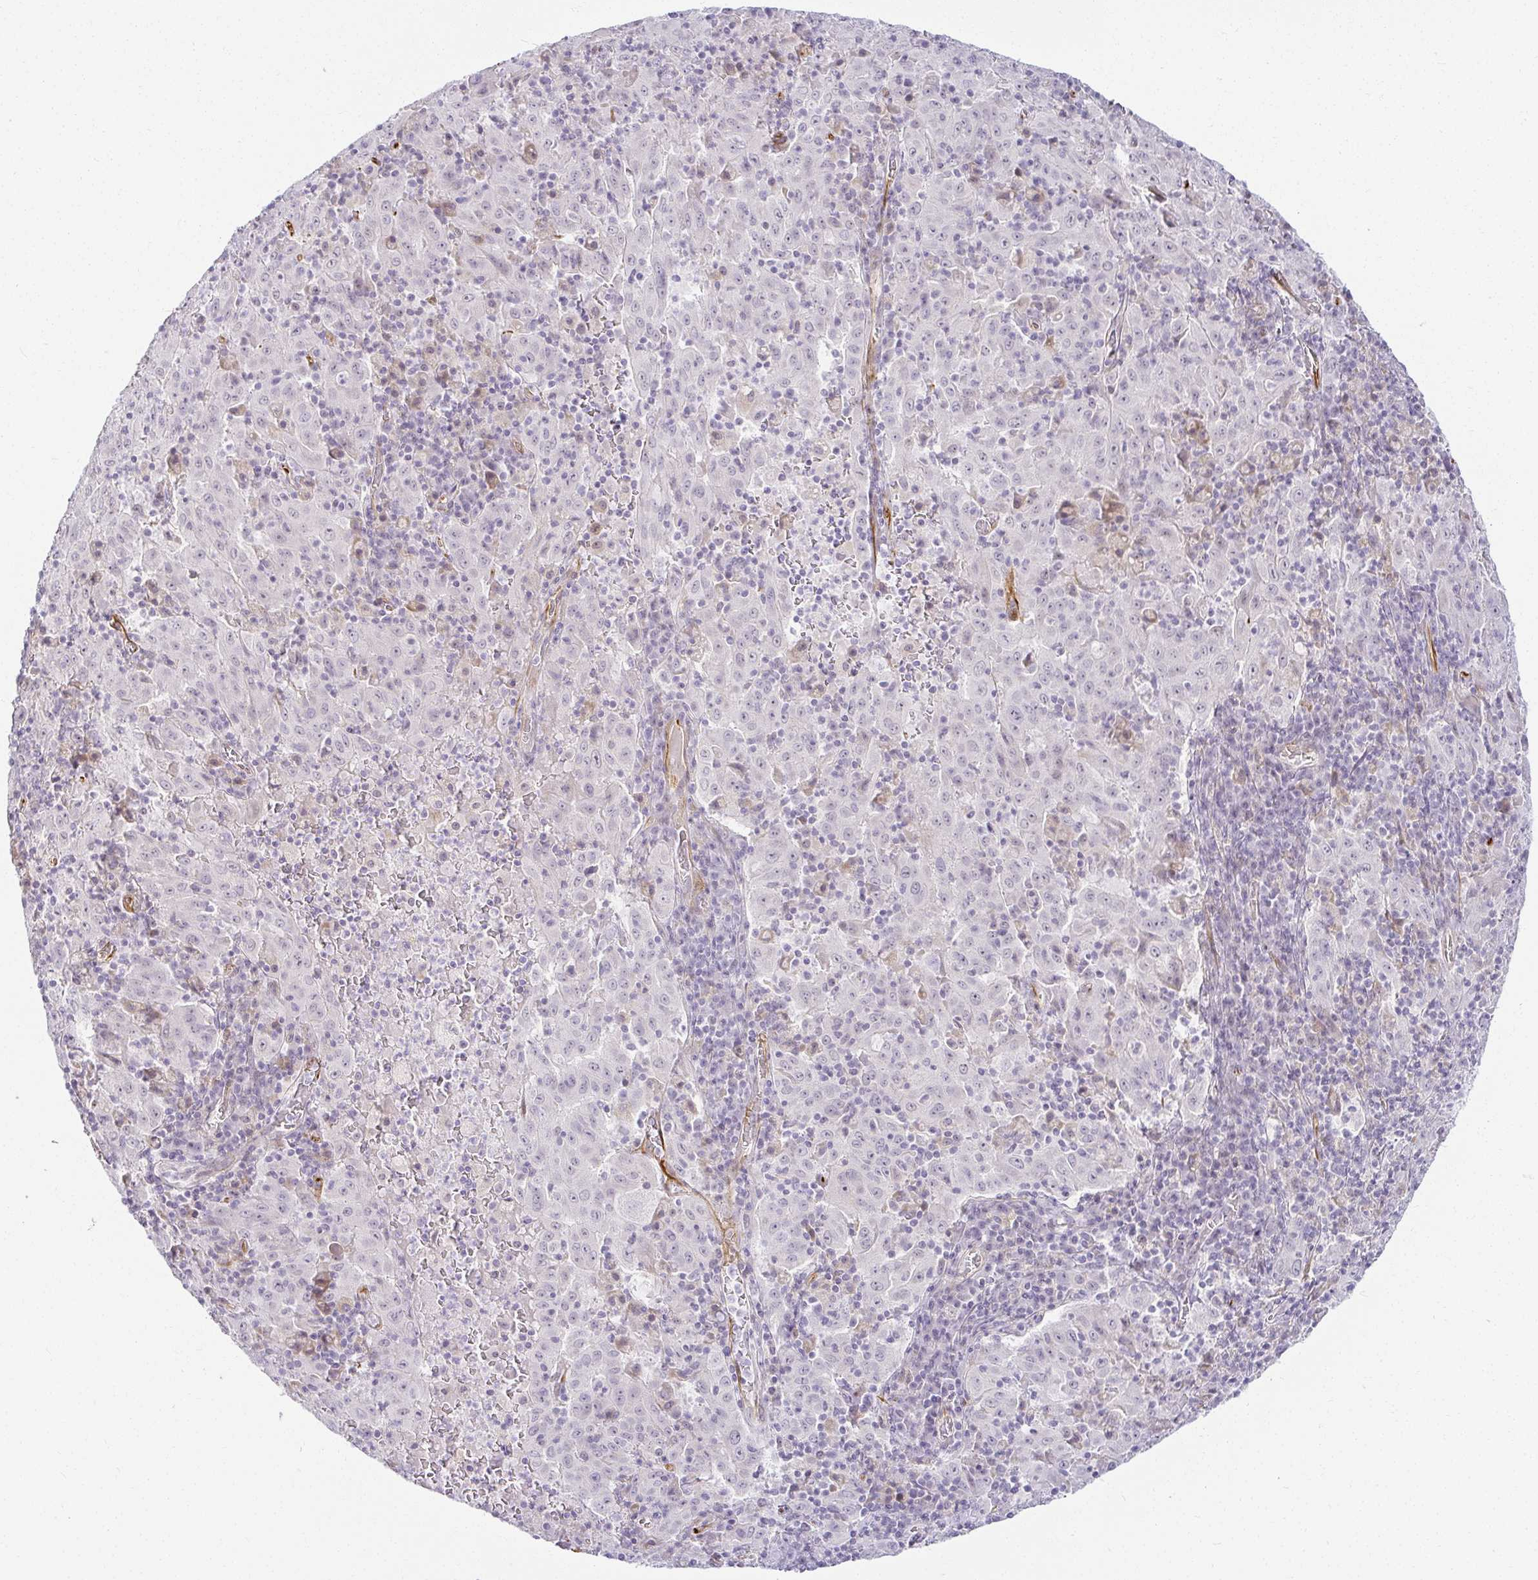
{"staining": {"intensity": "negative", "quantity": "none", "location": "none"}, "tissue": "pancreatic cancer", "cell_type": "Tumor cells", "image_type": "cancer", "snomed": [{"axis": "morphology", "description": "Adenocarcinoma, NOS"}, {"axis": "topography", "description": "Pancreas"}], "caption": "High power microscopy image of an IHC micrograph of adenocarcinoma (pancreatic), revealing no significant positivity in tumor cells. The staining is performed using DAB brown chromogen with nuclei counter-stained in using hematoxylin.", "gene": "ACAN", "patient": {"sex": "male", "age": 63}}